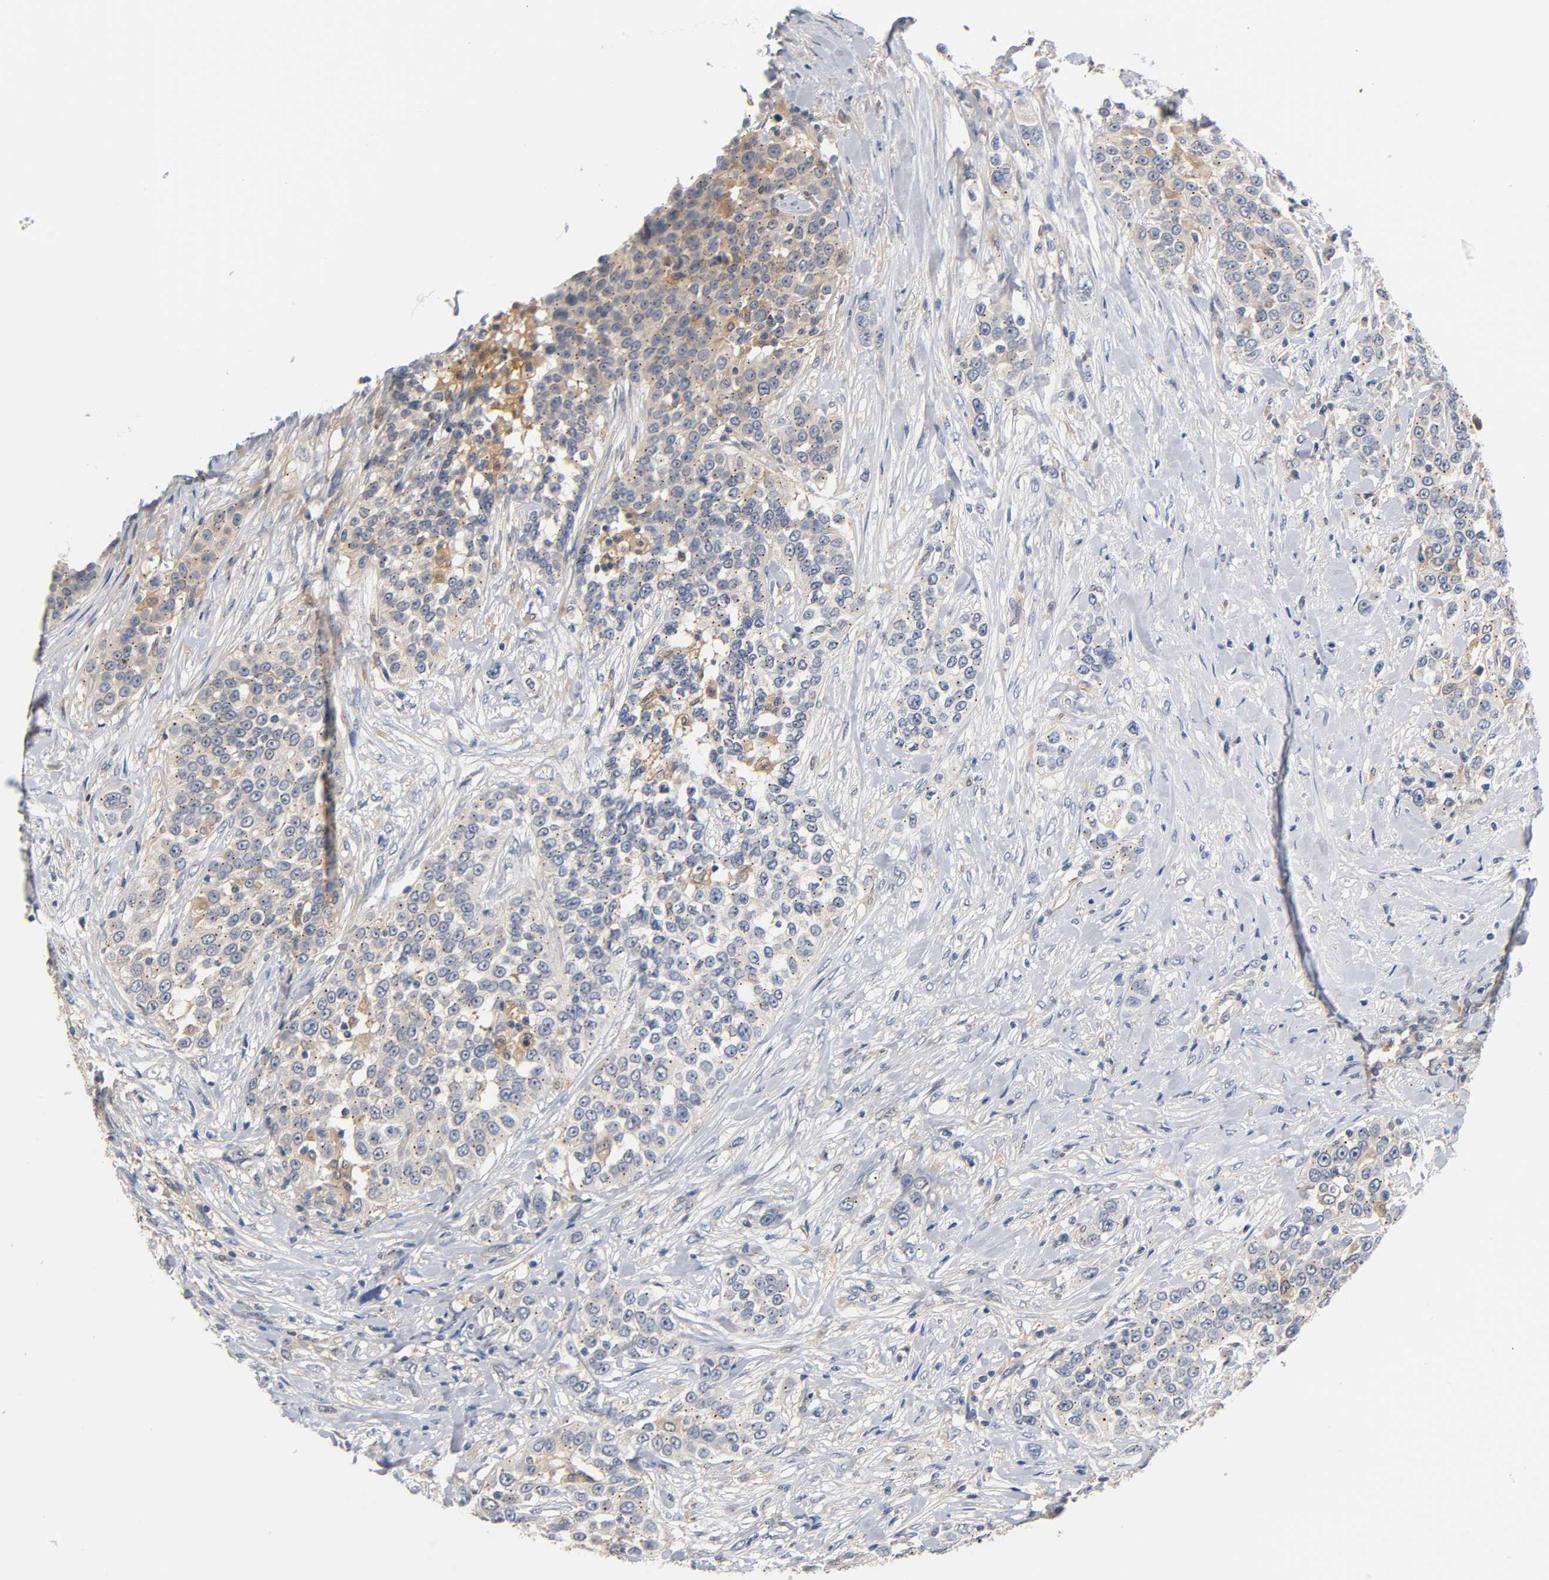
{"staining": {"intensity": "moderate", "quantity": "25%-75%", "location": "cytoplasmic/membranous"}, "tissue": "urothelial cancer", "cell_type": "Tumor cells", "image_type": "cancer", "snomed": [{"axis": "morphology", "description": "Urothelial carcinoma, High grade"}, {"axis": "topography", "description": "Urinary bladder"}], "caption": "Protein expression analysis of human high-grade urothelial carcinoma reveals moderate cytoplasmic/membranous positivity in about 25%-75% of tumor cells.", "gene": "FYN", "patient": {"sex": "female", "age": 80}}